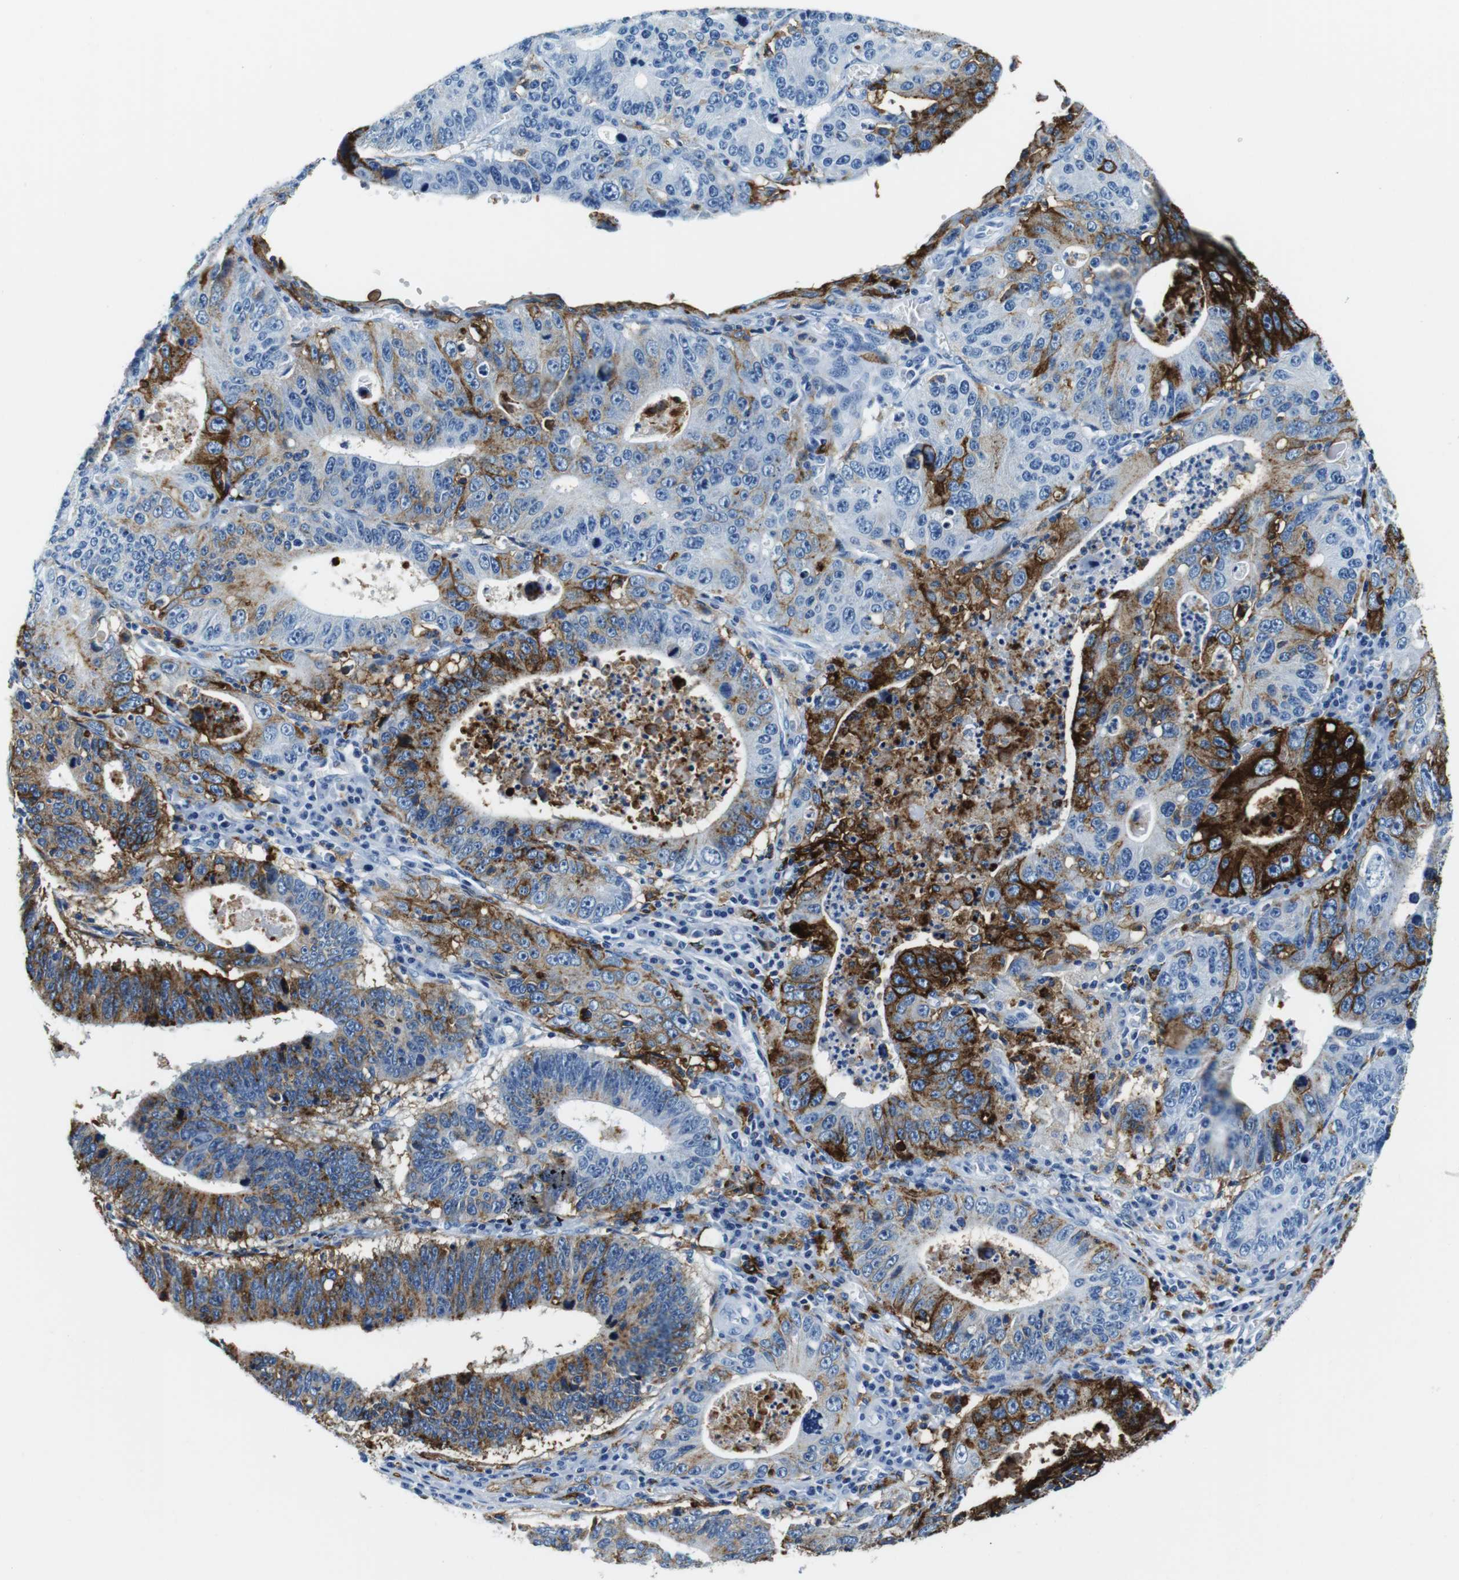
{"staining": {"intensity": "strong", "quantity": "<25%", "location": "cytoplasmic/membranous"}, "tissue": "stomach cancer", "cell_type": "Tumor cells", "image_type": "cancer", "snomed": [{"axis": "morphology", "description": "Adenocarcinoma, NOS"}, {"axis": "topography", "description": "Stomach"}], "caption": "DAB (3,3'-diaminobenzidine) immunohistochemical staining of adenocarcinoma (stomach) displays strong cytoplasmic/membranous protein expression in about <25% of tumor cells.", "gene": "HLA-DRB1", "patient": {"sex": "male", "age": 59}}